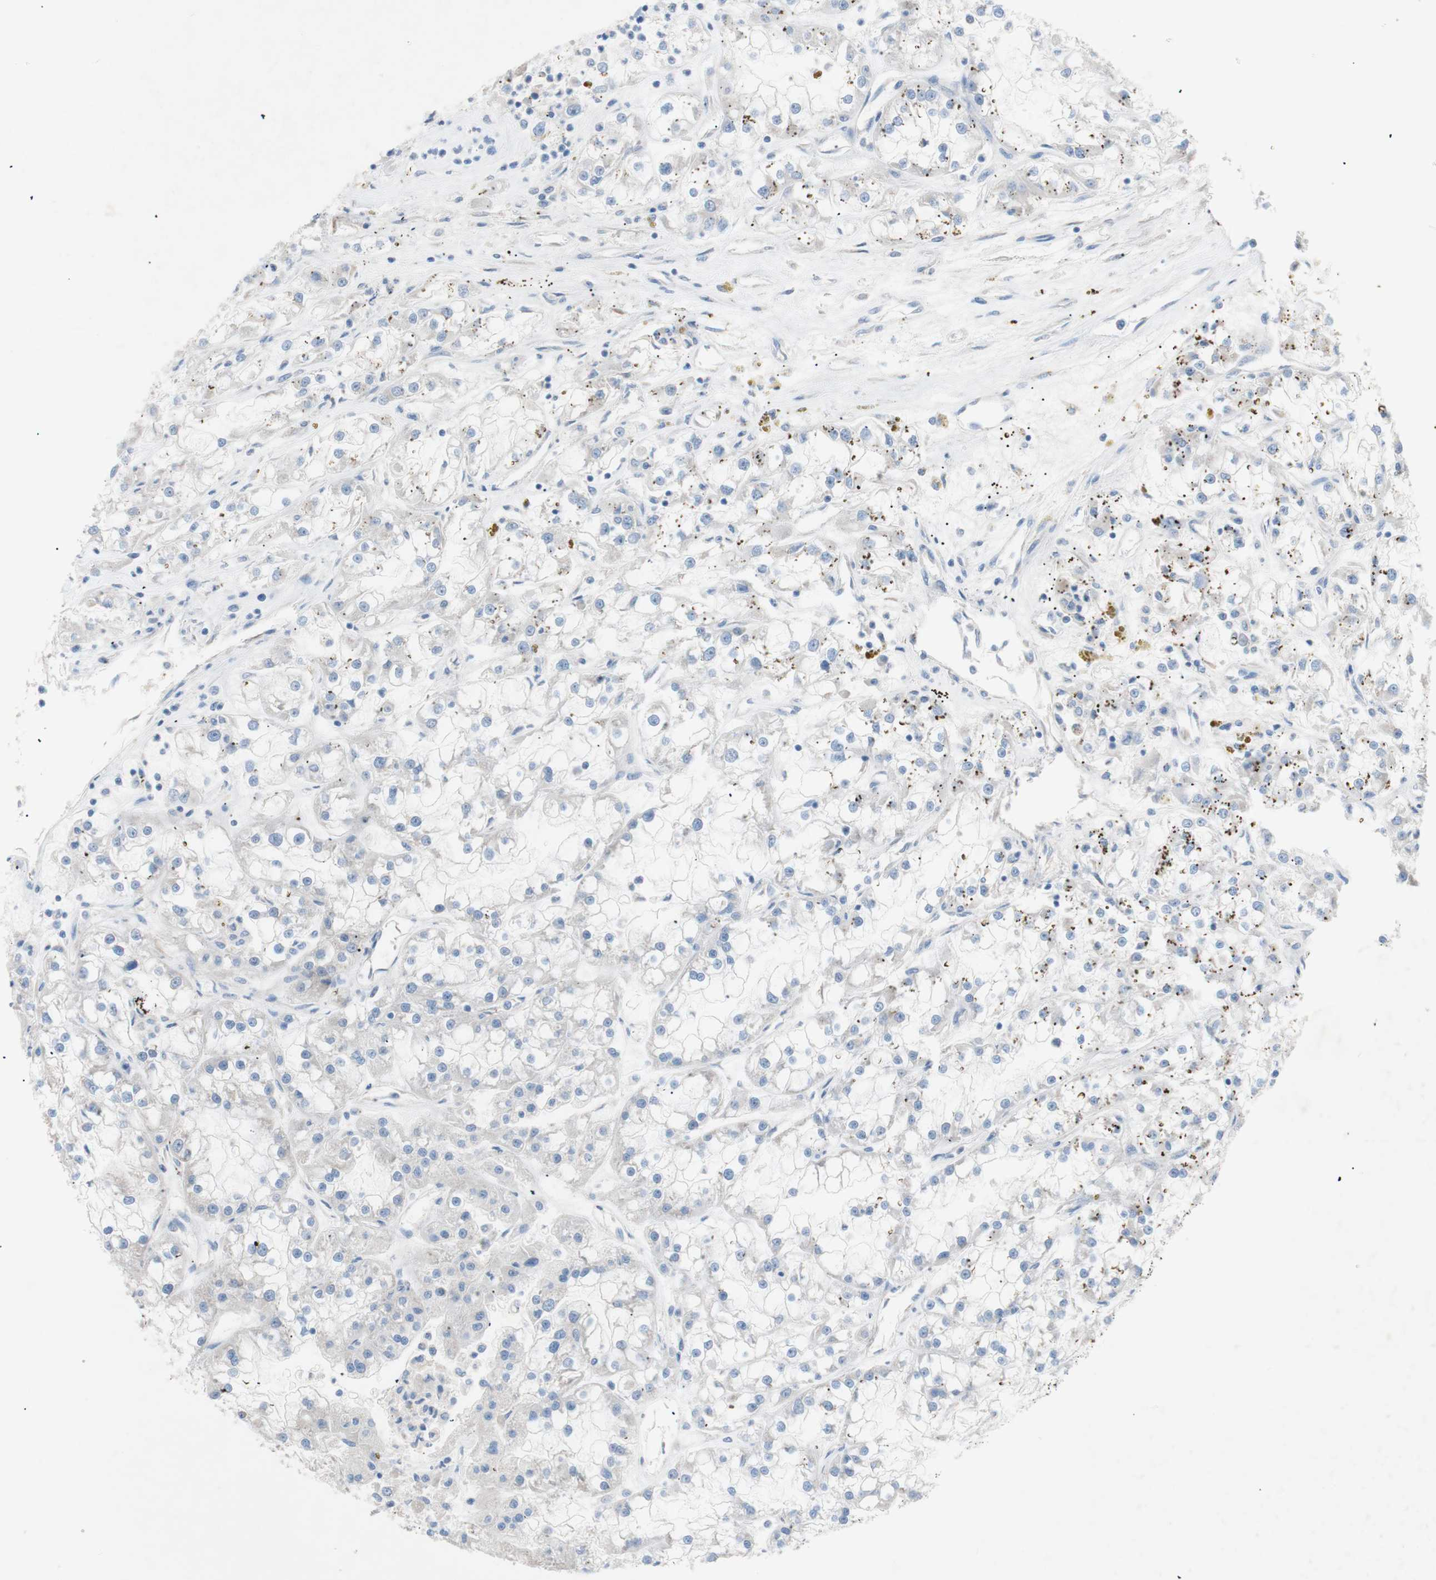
{"staining": {"intensity": "negative", "quantity": "none", "location": "none"}, "tissue": "renal cancer", "cell_type": "Tumor cells", "image_type": "cancer", "snomed": [{"axis": "morphology", "description": "Adenocarcinoma, NOS"}, {"axis": "topography", "description": "Kidney"}], "caption": "The IHC histopathology image has no significant staining in tumor cells of renal adenocarcinoma tissue.", "gene": "TMIGD2", "patient": {"sex": "female", "age": 52}}